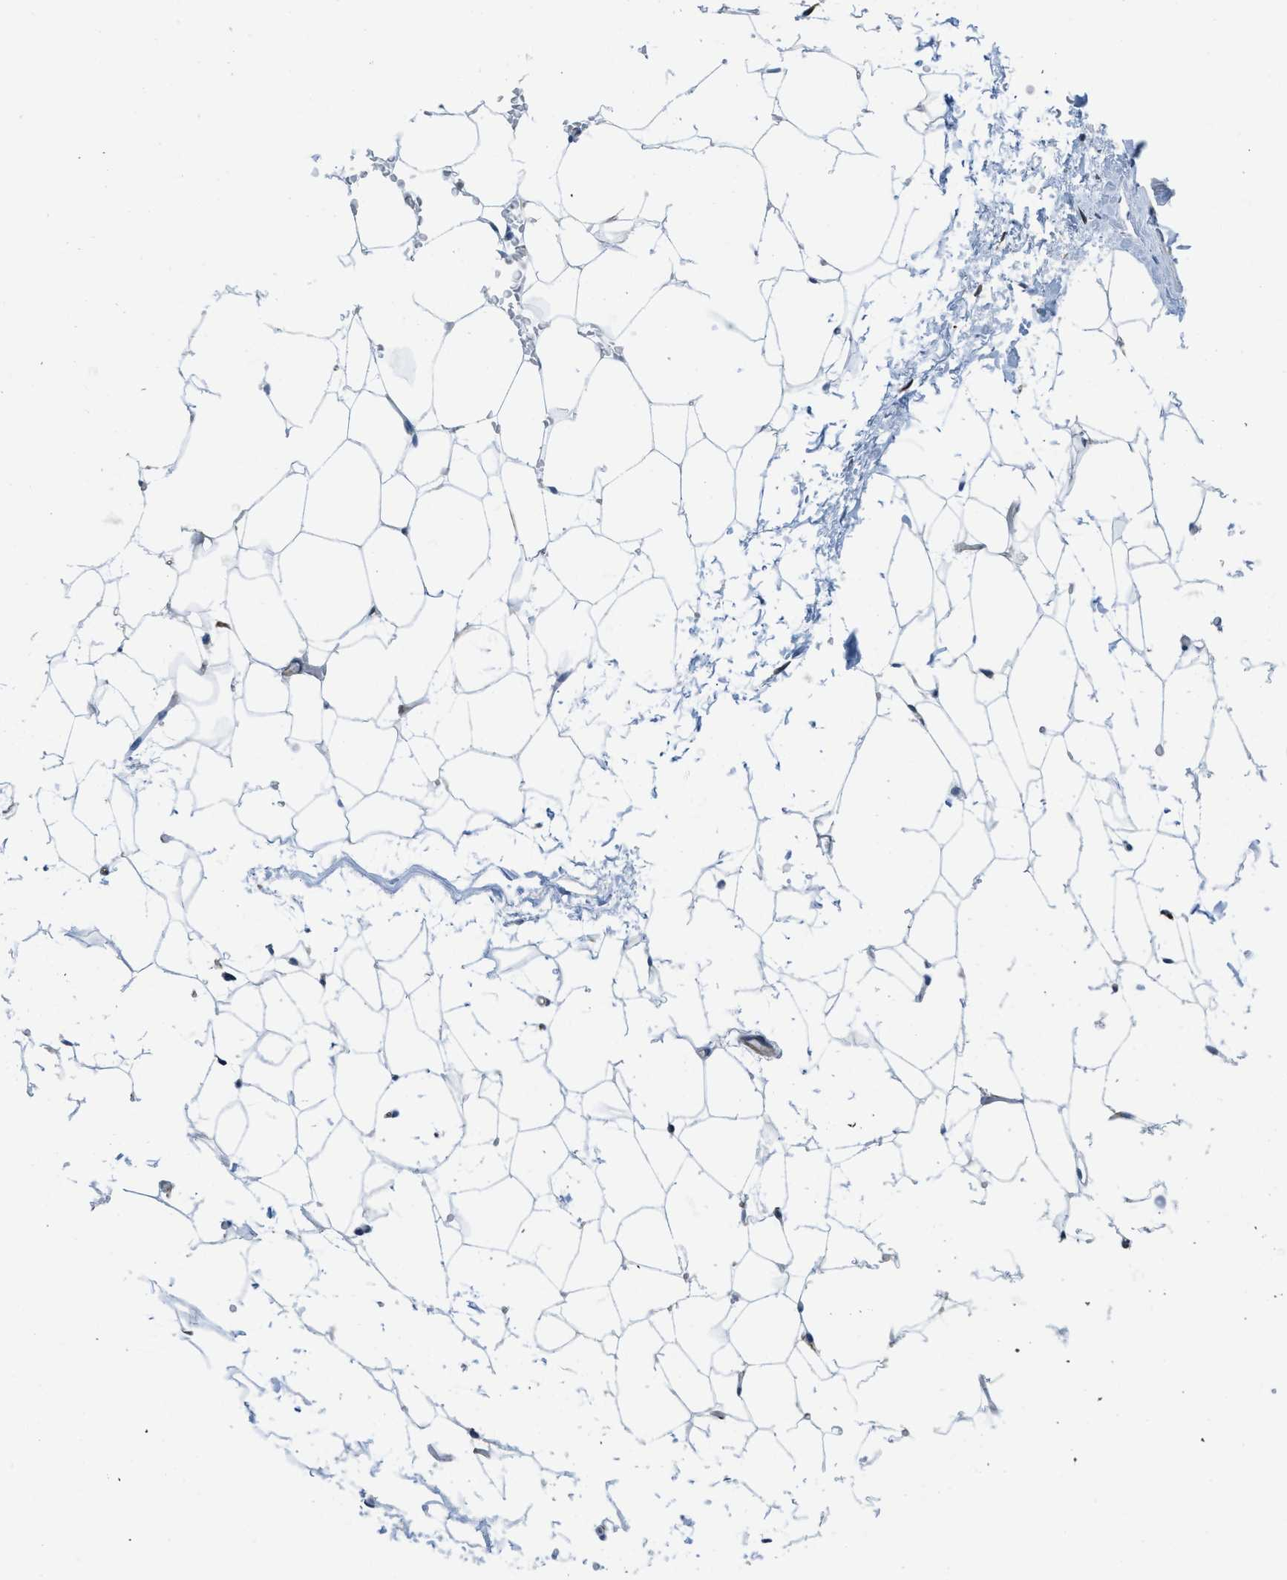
{"staining": {"intensity": "moderate", "quantity": "<25%", "location": "cytoplasmic/membranous"}, "tissue": "adipose tissue", "cell_type": "Adipocytes", "image_type": "normal", "snomed": [{"axis": "morphology", "description": "Normal tissue, NOS"}, {"axis": "topography", "description": "Breast"}, {"axis": "topography", "description": "Soft tissue"}], "caption": "This histopathology image reveals immunohistochemistry (IHC) staining of normal human adipose tissue, with low moderate cytoplasmic/membranous staining in approximately <25% of adipocytes.", "gene": "SLC12A1", "patient": {"sex": "female", "age": 75}}